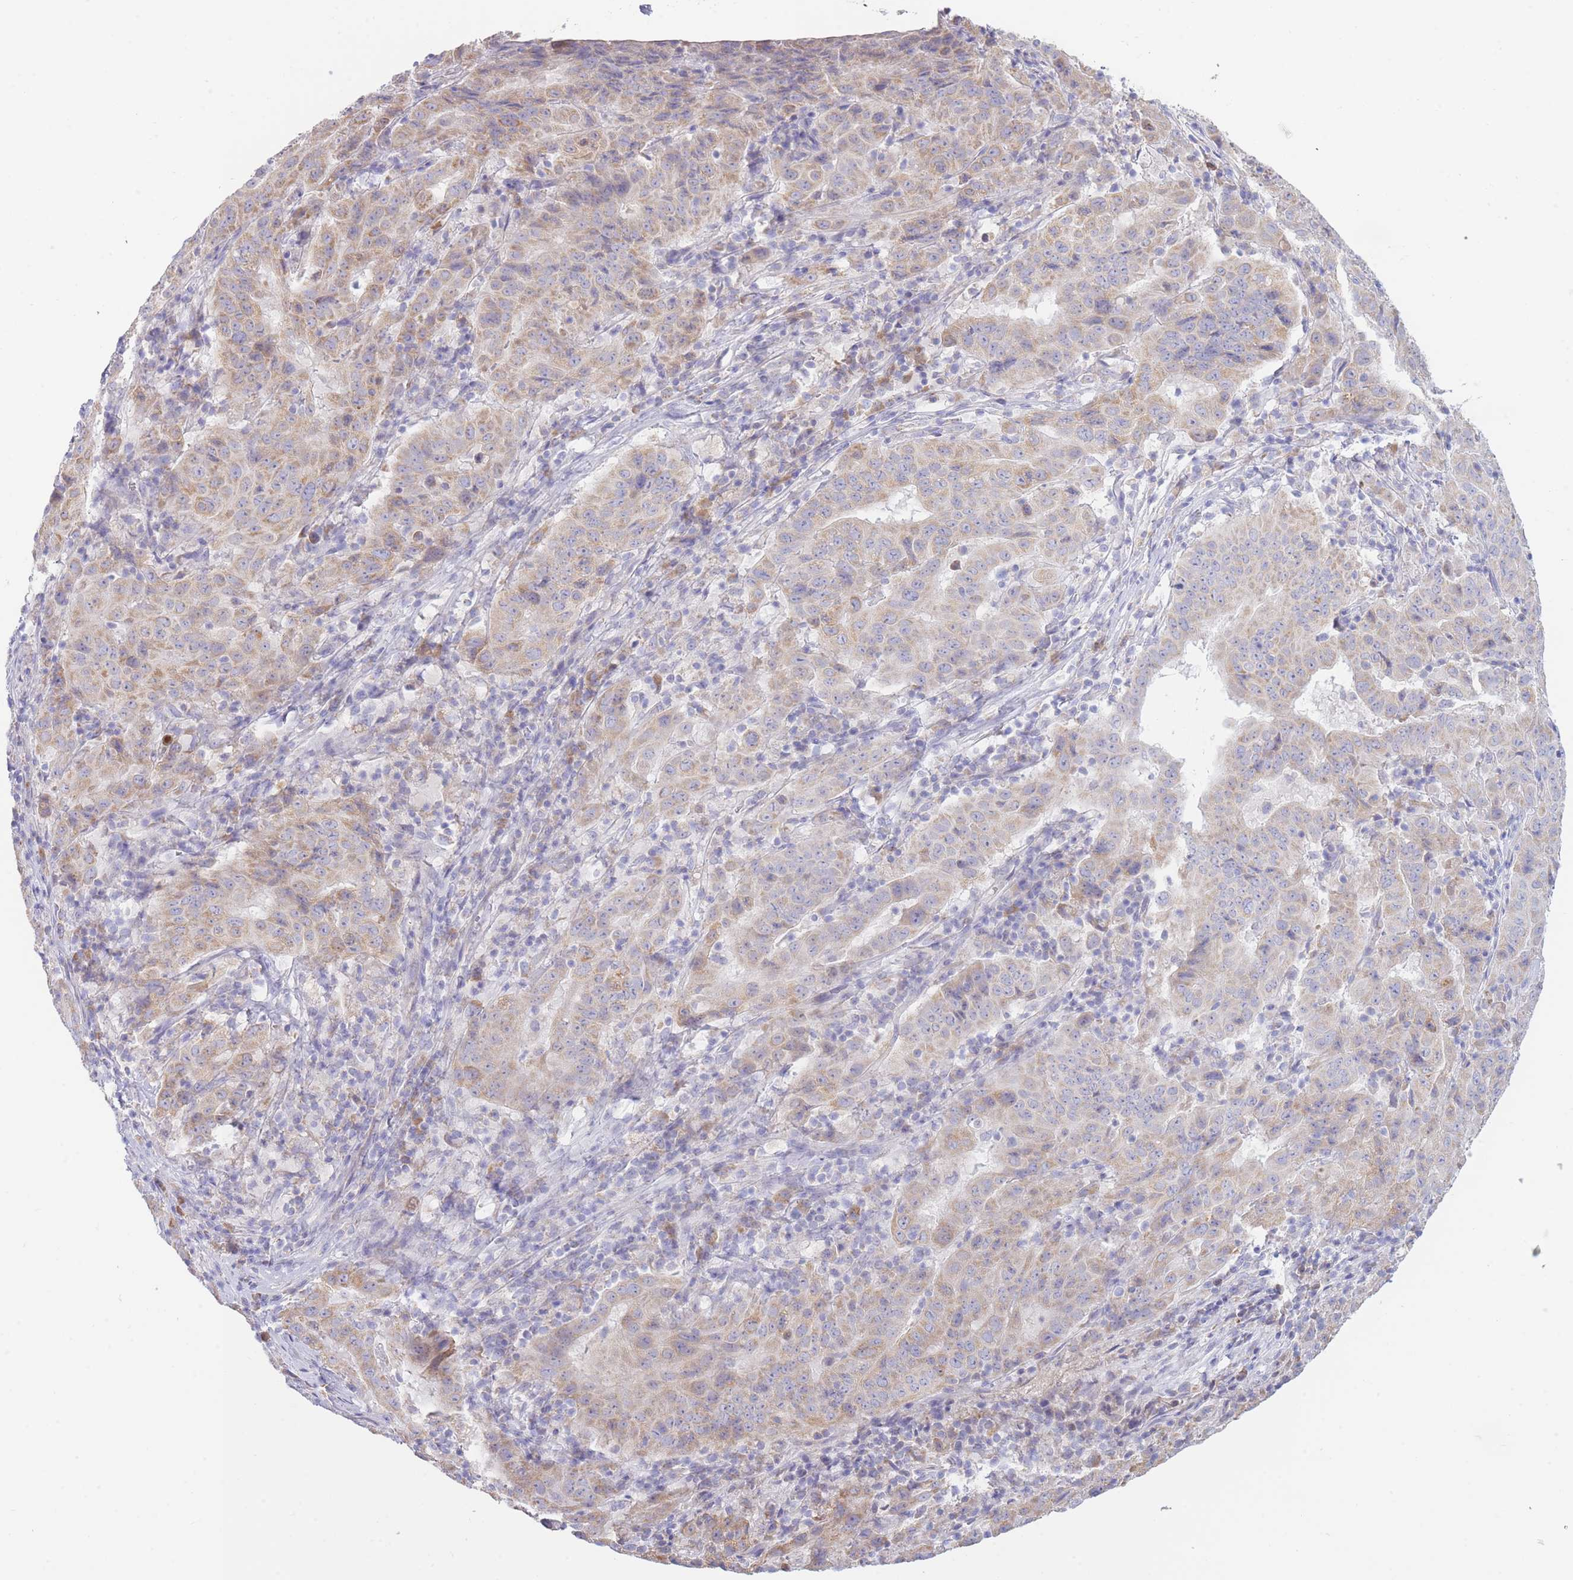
{"staining": {"intensity": "weak", "quantity": ">75%", "location": "cytoplasmic/membranous"}, "tissue": "pancreatic cancer", "cell_type": "Tumor cells", "image_type": "cancer", "snomed": [{"axis": "morphology", "description": "Adenocarcinoma, NOS"}, {"axis": "topography", "description": "Pancreas"}], "caption": "Immunohistochemical staining of pancreatic cancer (adenocarcinoma) reveals low levels of weak cytoplasmic/membranous staining in approximately >75% of tumor cells. Using DAB (3,3'-diaminobenzidine) (brown) and hematoxylin (blue) stains, captured at high magnification using brightfield microscopy.", "gene": "NANP", "patient": {"sex": "male", "age": 63}}